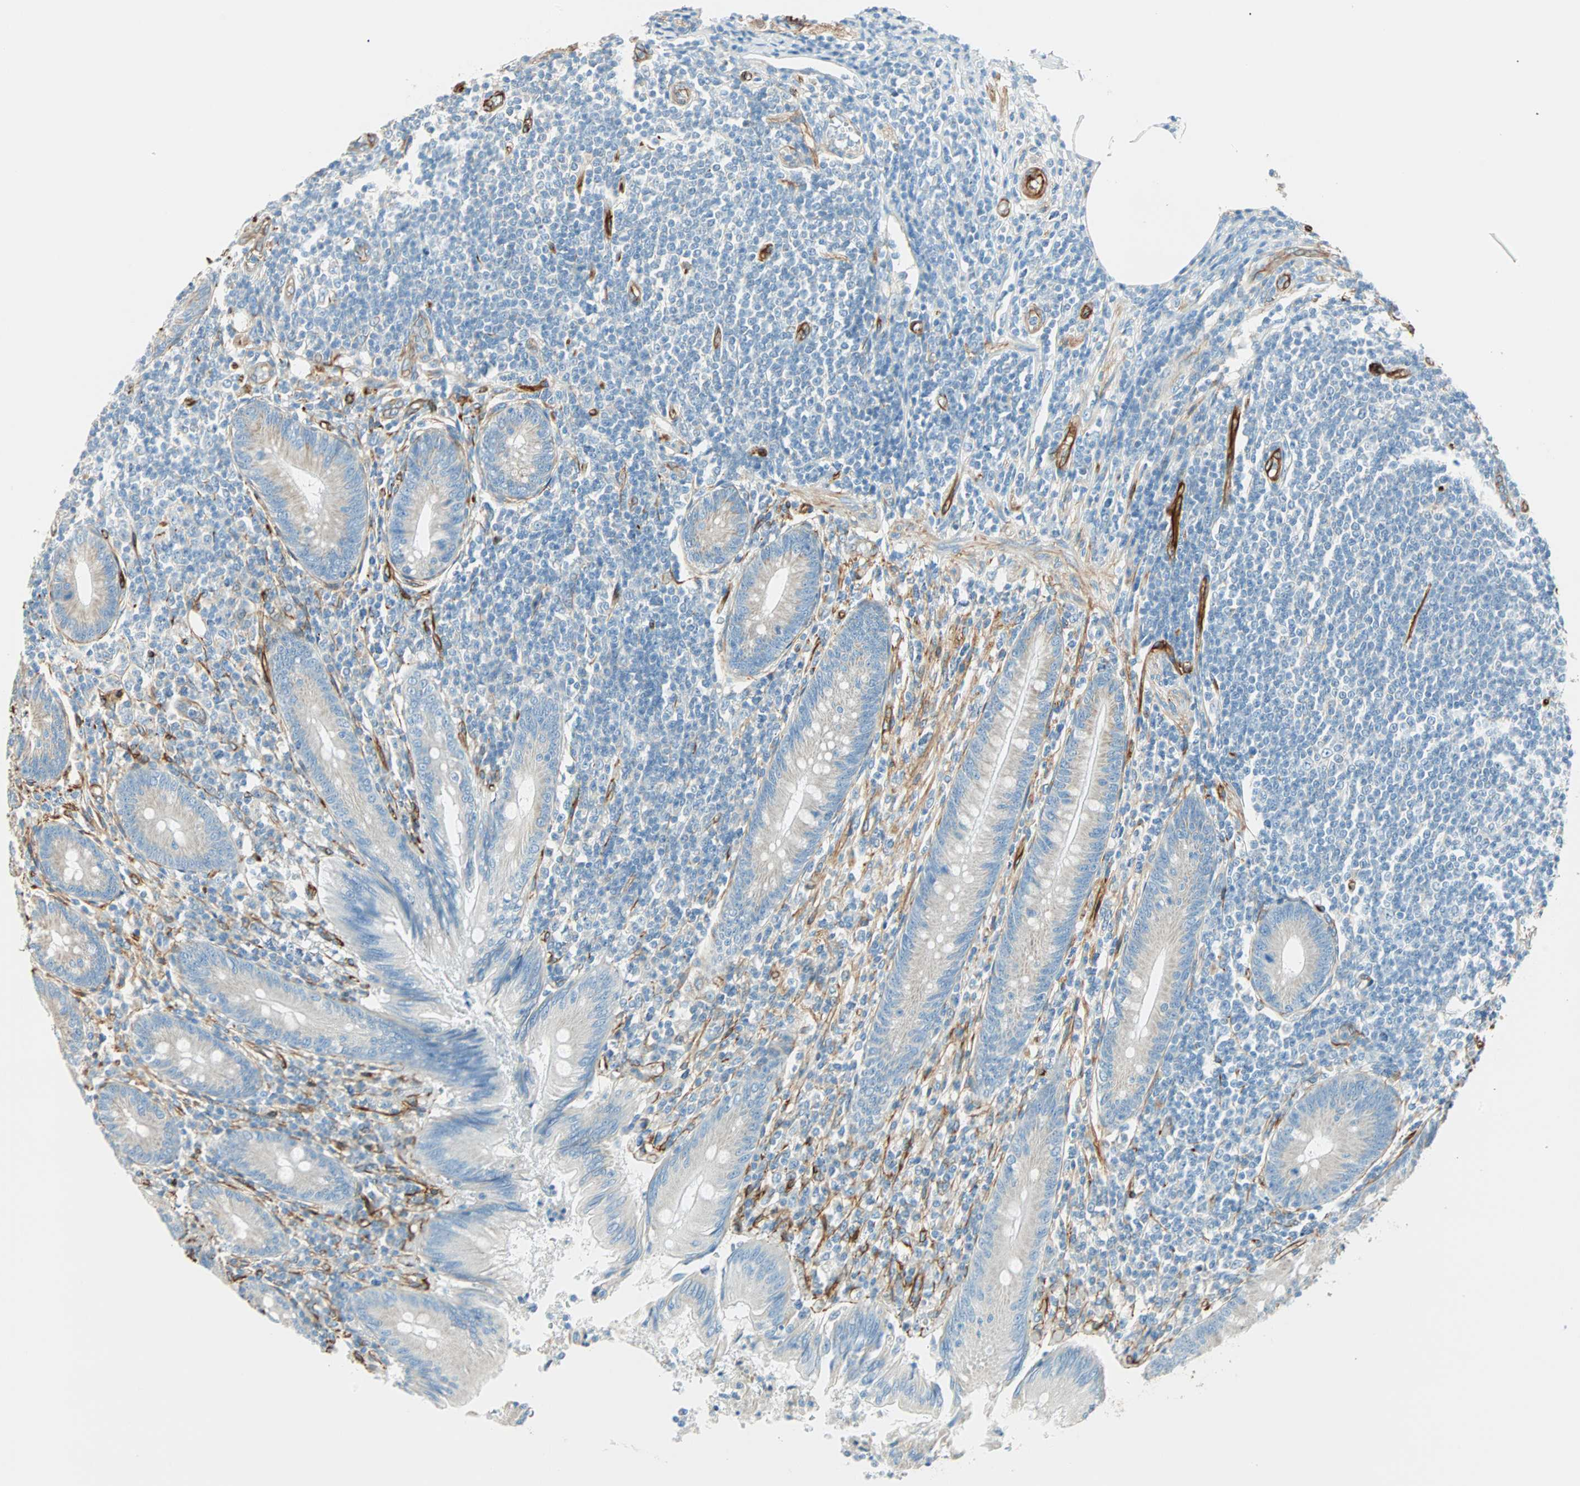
{"staining": {"intensity": "negative", "quantity": "none", "location": "none"}, "tissue": "appendix", "cell_type": "Glandular cells", "image_type": "normal", "snomed": [{"axis": "morphology", "description": "Normal tissue, NOS"}, {"axis": "morphology", "description": "Inflammation, NOS"}, {"axis": "topography", "description": "Appendix"}], "caption": "The immunohistochemistry image has no significant staining in glandular cells of appendix. Brightfield microscopy of IHC stained with DAB (brown) and hematoxylin (blue), captured at high magnification.", "gene": "NES", "patient": {"sex": "male", "age": 46}}